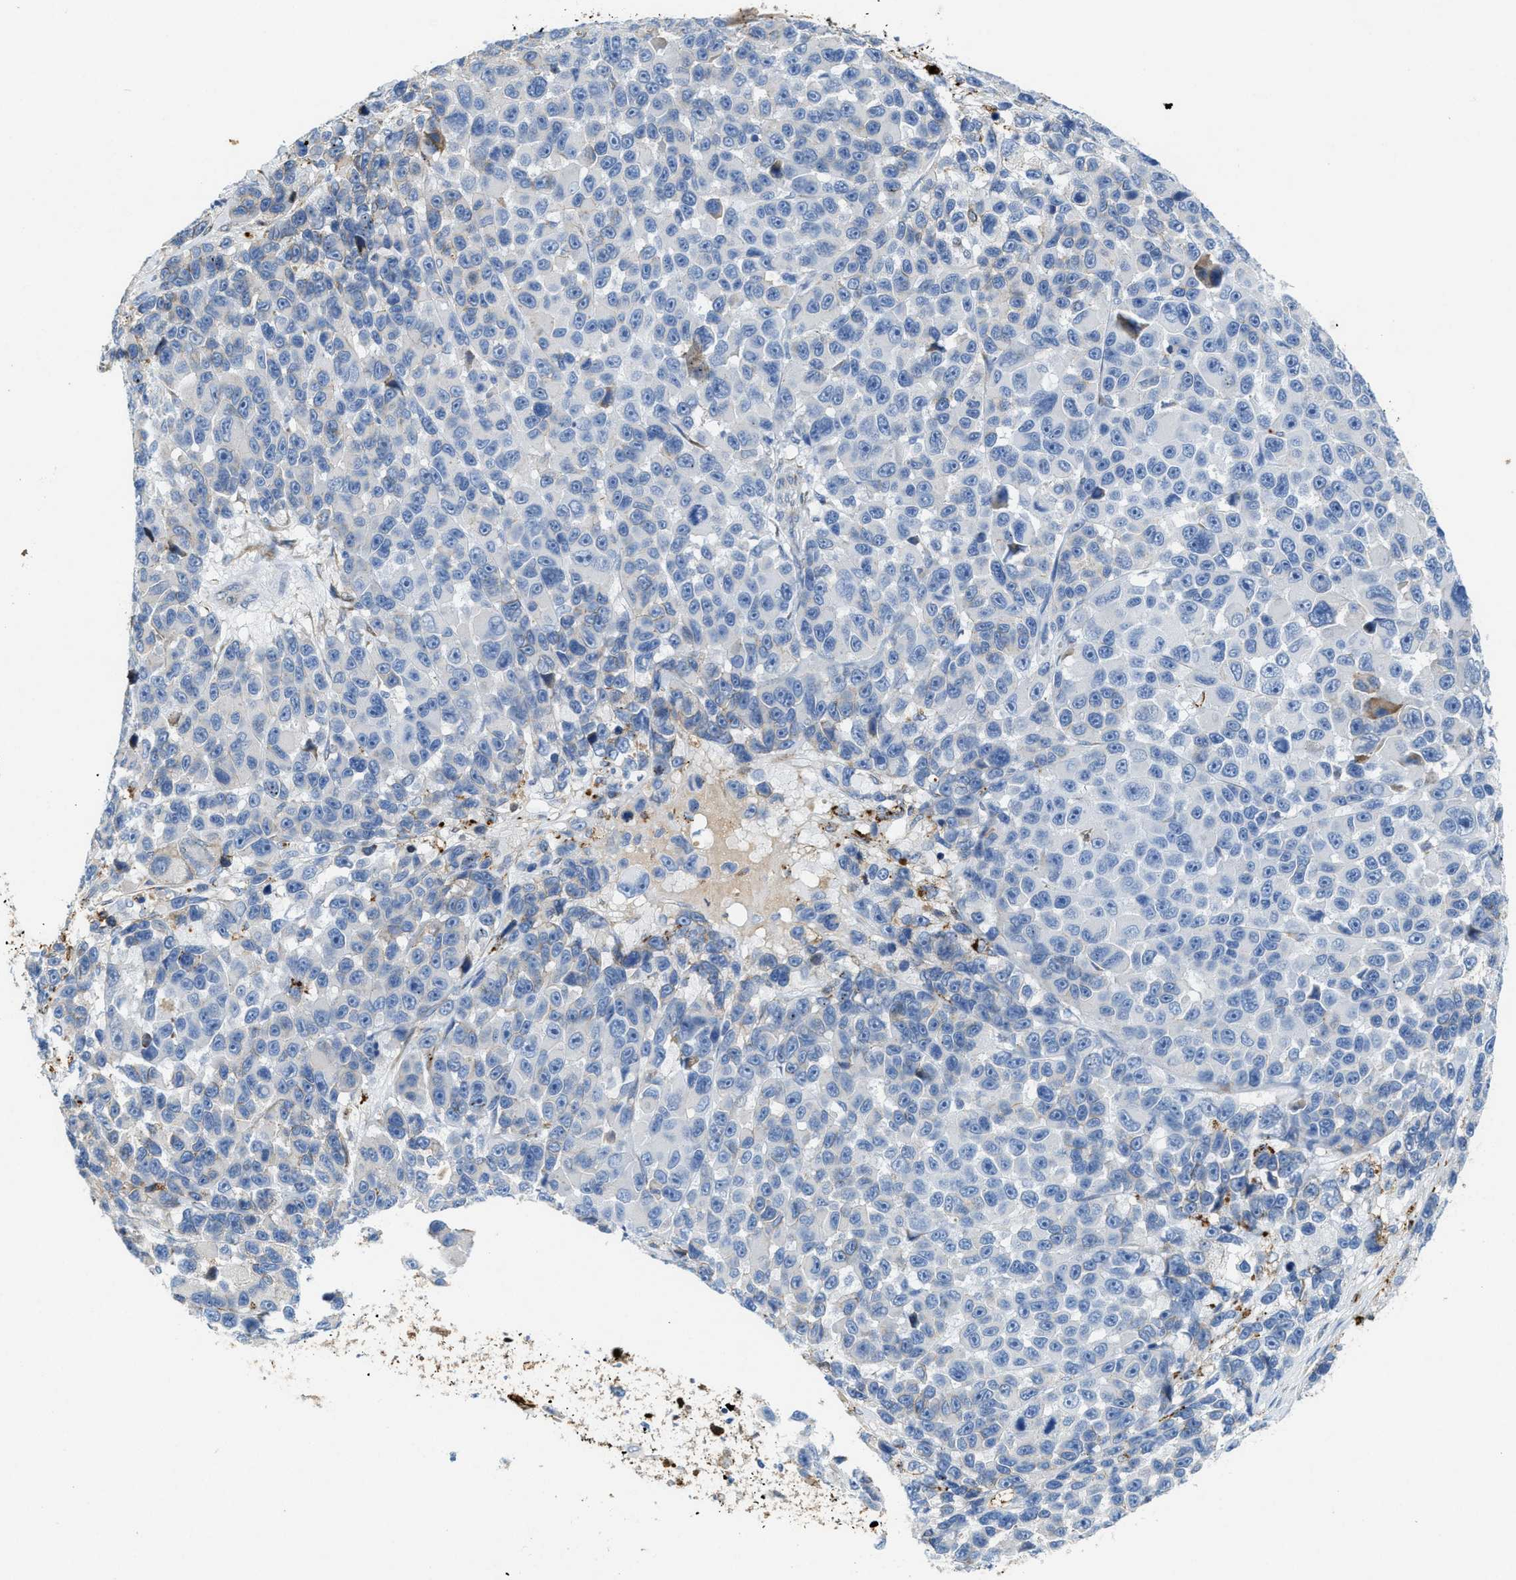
{"staining": {"intensity": "negative", "quantity": "none", "location": "none"}, "tissue": "melanoma", "cell_type": "Tumor cells", "image_type": "cancer", "snomed": [{"axis": "morphology", "description": "Malignant melanoma, NOS"}, {"axis": "topography", "description": "Skin"}], "caption": "Immunohistochemistry image of neoplastic tissue: human malignant melanoma stained with DAB (3,3'-diaminobenzidine) demonstrates no significant protein staining in tumor cells. Nuclei are stained in blue.", "gene": "ASS1", "patient": {"sex": "male", "age": 53}}